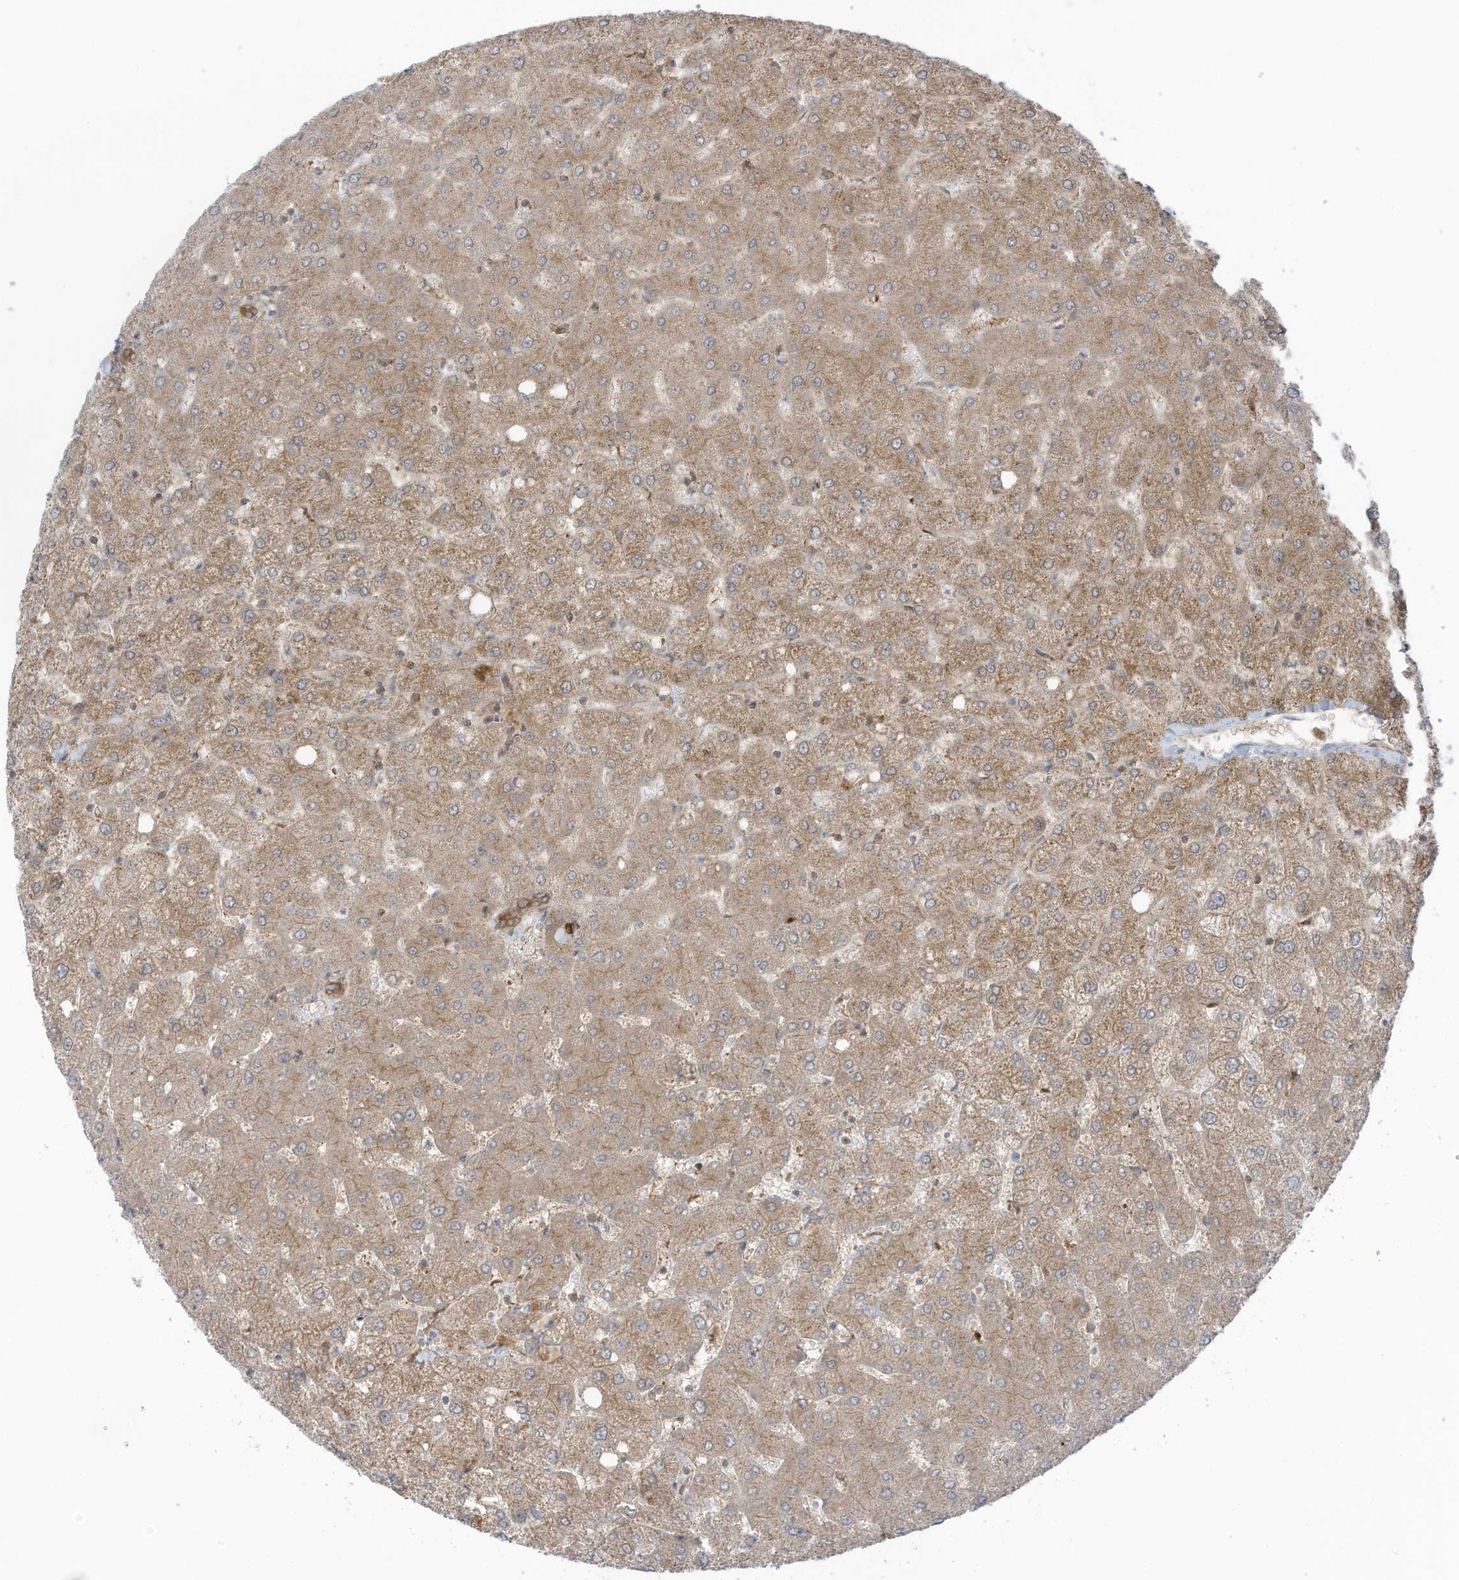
{"staining": {"intensity": "moderate", "quantity": "<25%", "location": "cytoplasmic/membranous"}, "tissue": "liver", "cell_type": "Cholangiocytes", "image_type": "normal", "snomed": [{"axis": "morphology", "description": "Normal tissue, NOS"}, {"axis": "topography", "description": "Liver"}], "caption": "Protein positivity by immunohistochemistry (IHC) shows moderate cytoplasmic/membranous positivity in approximately <25% of cholangiocytes in benign liver.", "gene": "REPS1", "patient": {"sex": "female", "age": 54}}